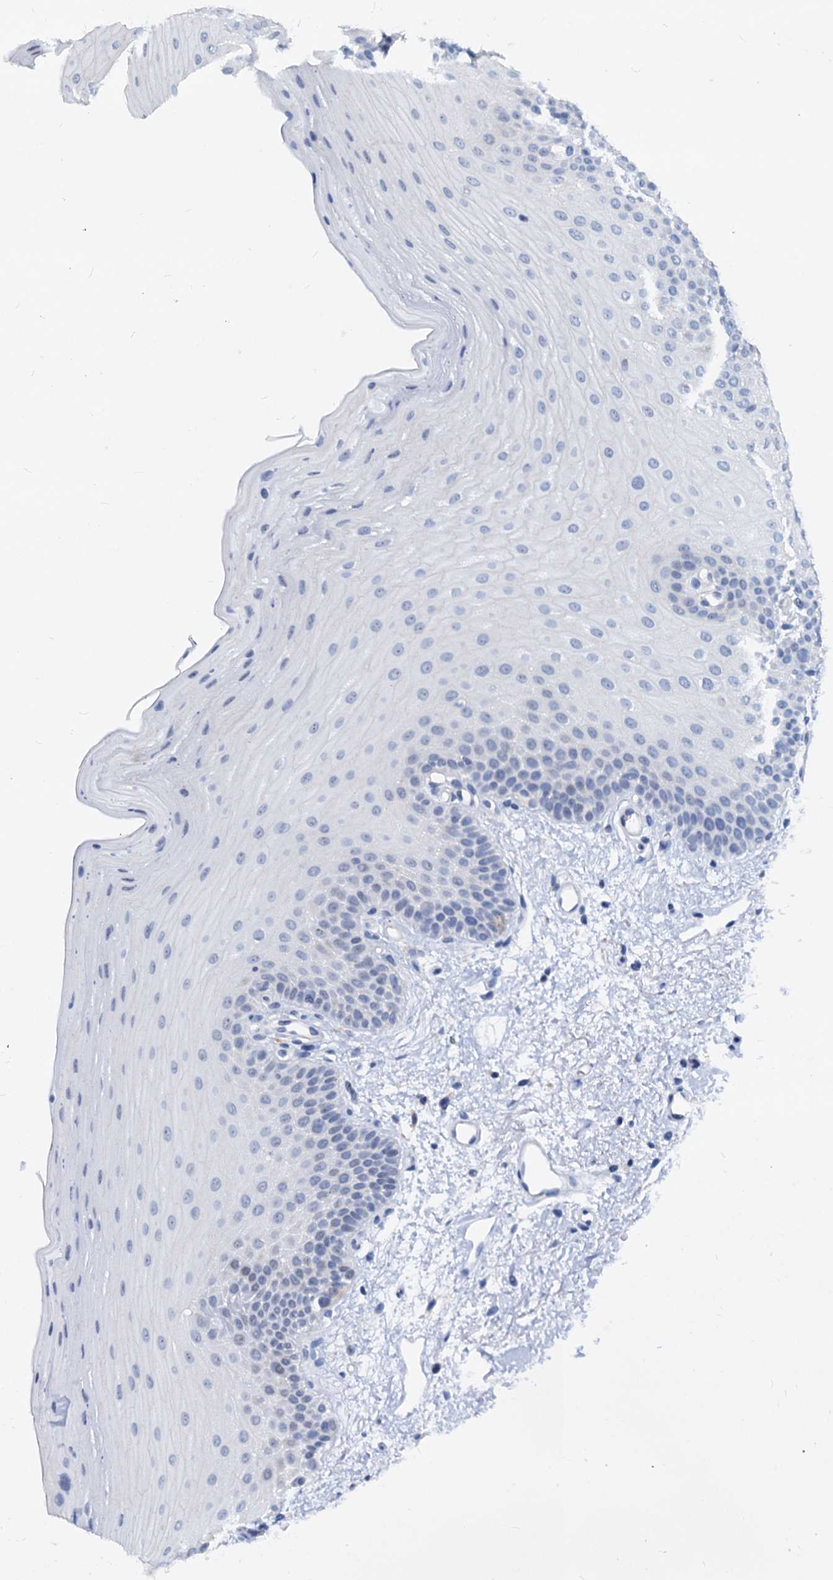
{"staining": {"intensity": "negative", "quantity": "none", "location": "none"}, "tissue": "oral mucosa", "cell_type": "Squamous epithelial cells", "image_type": "normal", "snomed": [{"axis": "morphology", "description": "Normal tissue, NOS"}, {"axis": "topography", "description": "Oral tissue"}], "caption": "Immunohistochemistry image of benign oral mucosa: oral mucosa stained with DAB (3,3'-diaminobenzidine) demonstrates no significant protein staining in squamous epithelial cells.", "gene": "HSF2", "patient": {"sex": "male", "age": 68}}